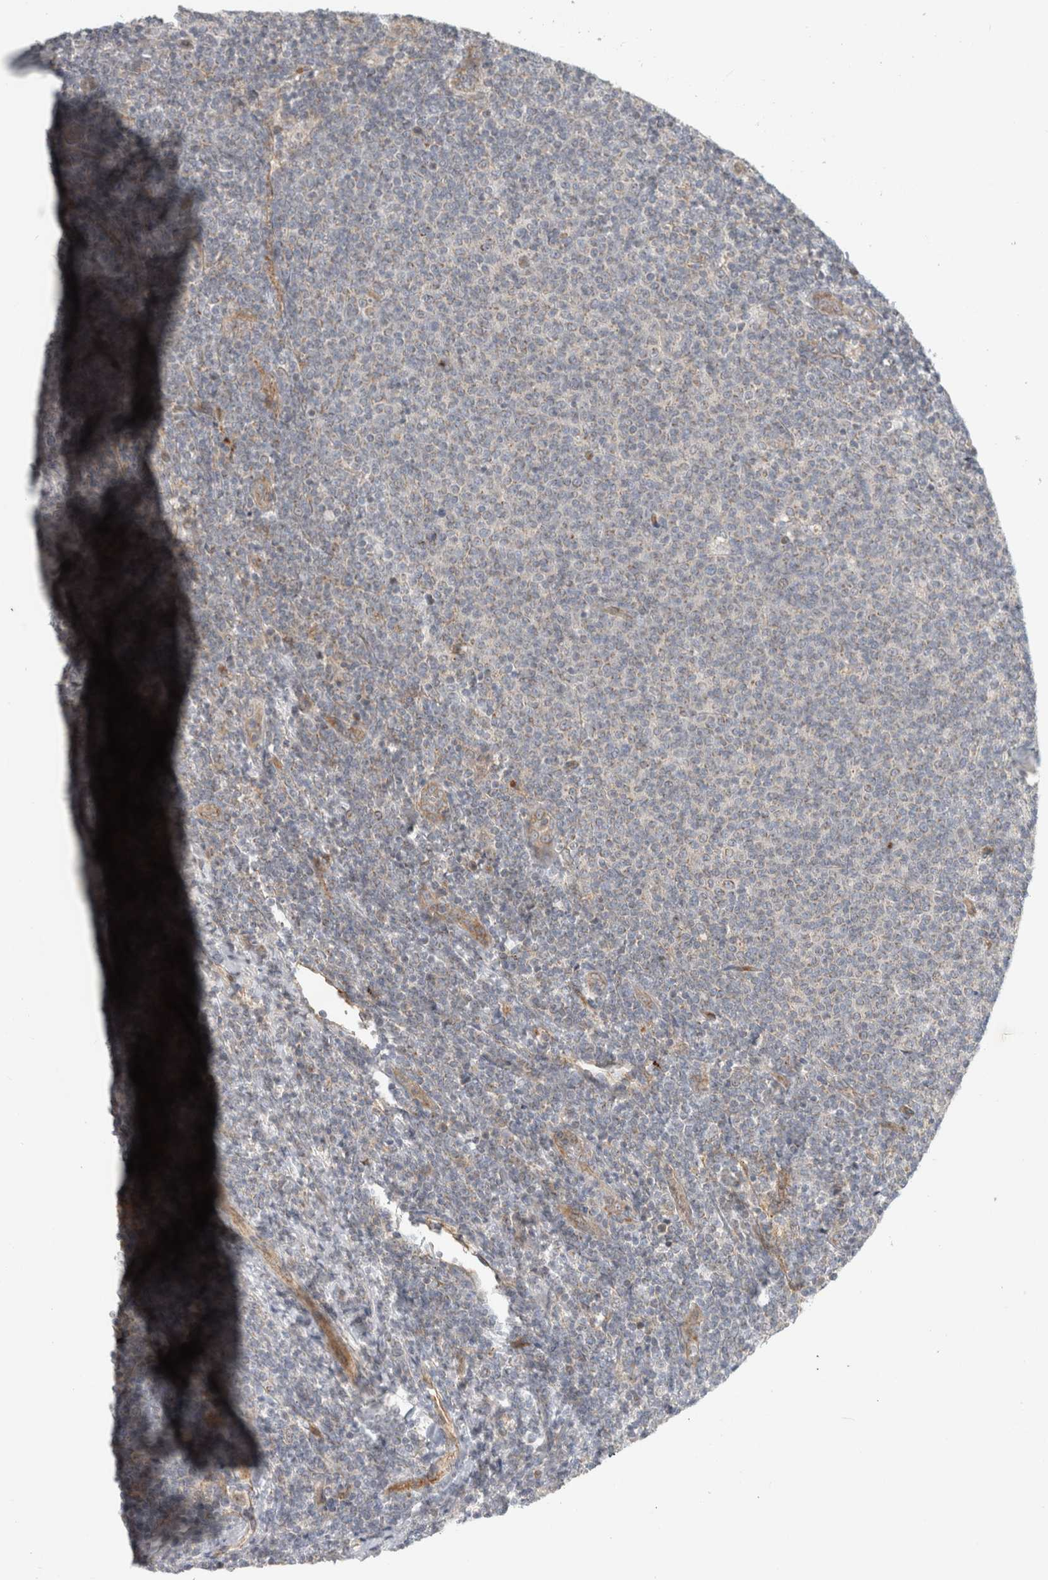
{"staining": {"intensity": "weak", "quantity": "<25%", "location": "cytoplasmic/membranous"}, "tissue": "lymphoma", "cell_type": "Tumor cells", "image_type": "cancer", "snomed": [{"axis": "morphology", "description": "Malignant lymphoma, non-Hodgkin's type, Low grade"}, {"axis": "topography", "description": "Lymph node"}], "caption": "This is a micrograph of IHC staining of lymphoma, which shows no expression in tumor cells. The staining was performed using DAB to visualize the protein expression in brown, while the nuclei were stained in blue with hematoxylin (Magnification: 20x).", "gene": "KPNA5", "patient": {"sex": "male", "age": 66}}